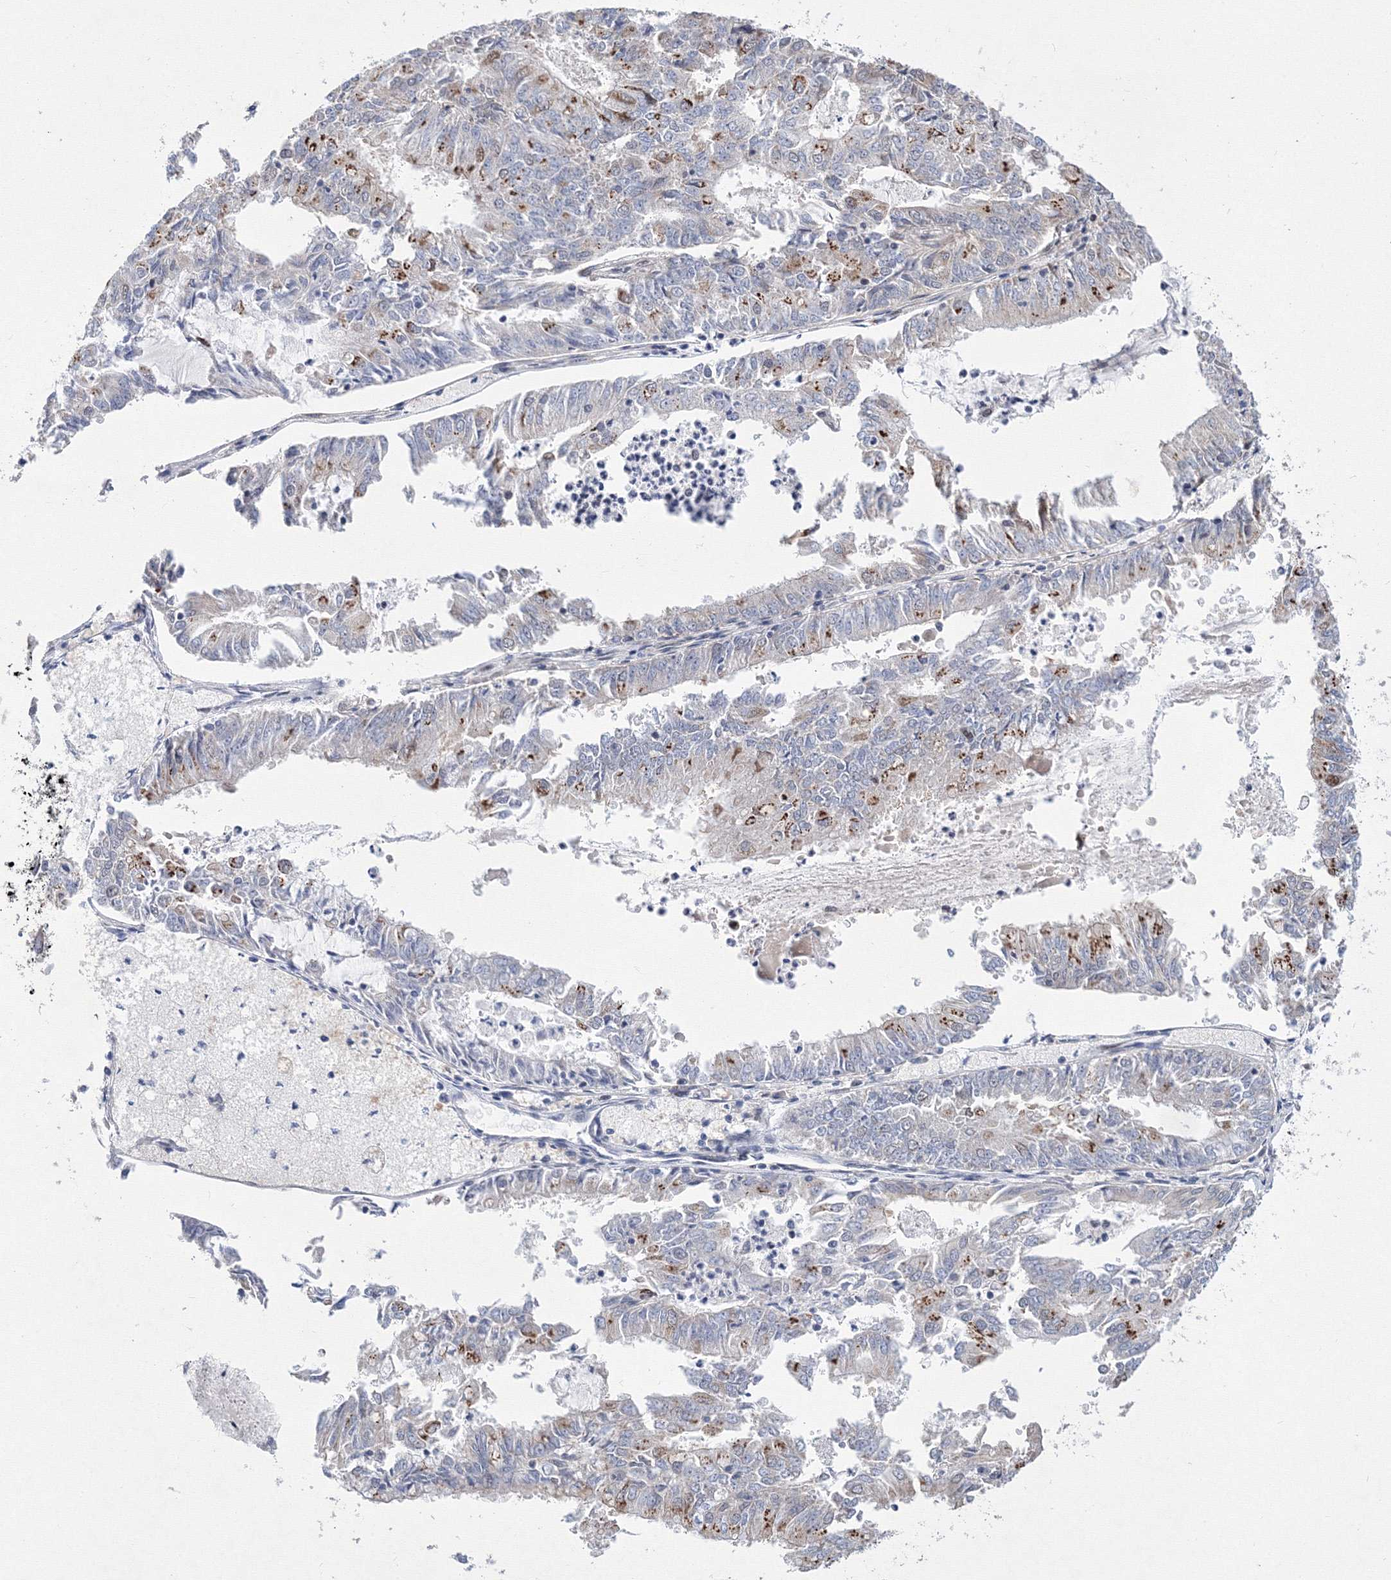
{"staining": {"intensity": "moderate", "quantity": "<25%", "location": "cytoplasmic/membranous"}, "tissue": "endometrial cancer", "cell_type": "Tumor cells", "image_type": "cancer", "snomed": [{"axis": "morphology", "description": "Adenocarcinoma, NOS"}, {"axis": "topography", "description": "Endometrium"}], "caption": "Brown immunohistochemical staining in human endometrial adenocarcinoma exhibits moderate cytoplasmic/membranous staining in about <25% of tumor cells. The protein is stained brown, and the nuclei are stained in blue (DAB IHC with brightfield microscopy, high magnification).", "gene": "GPN1", "patient": {"sex": "female", "age": 57}}